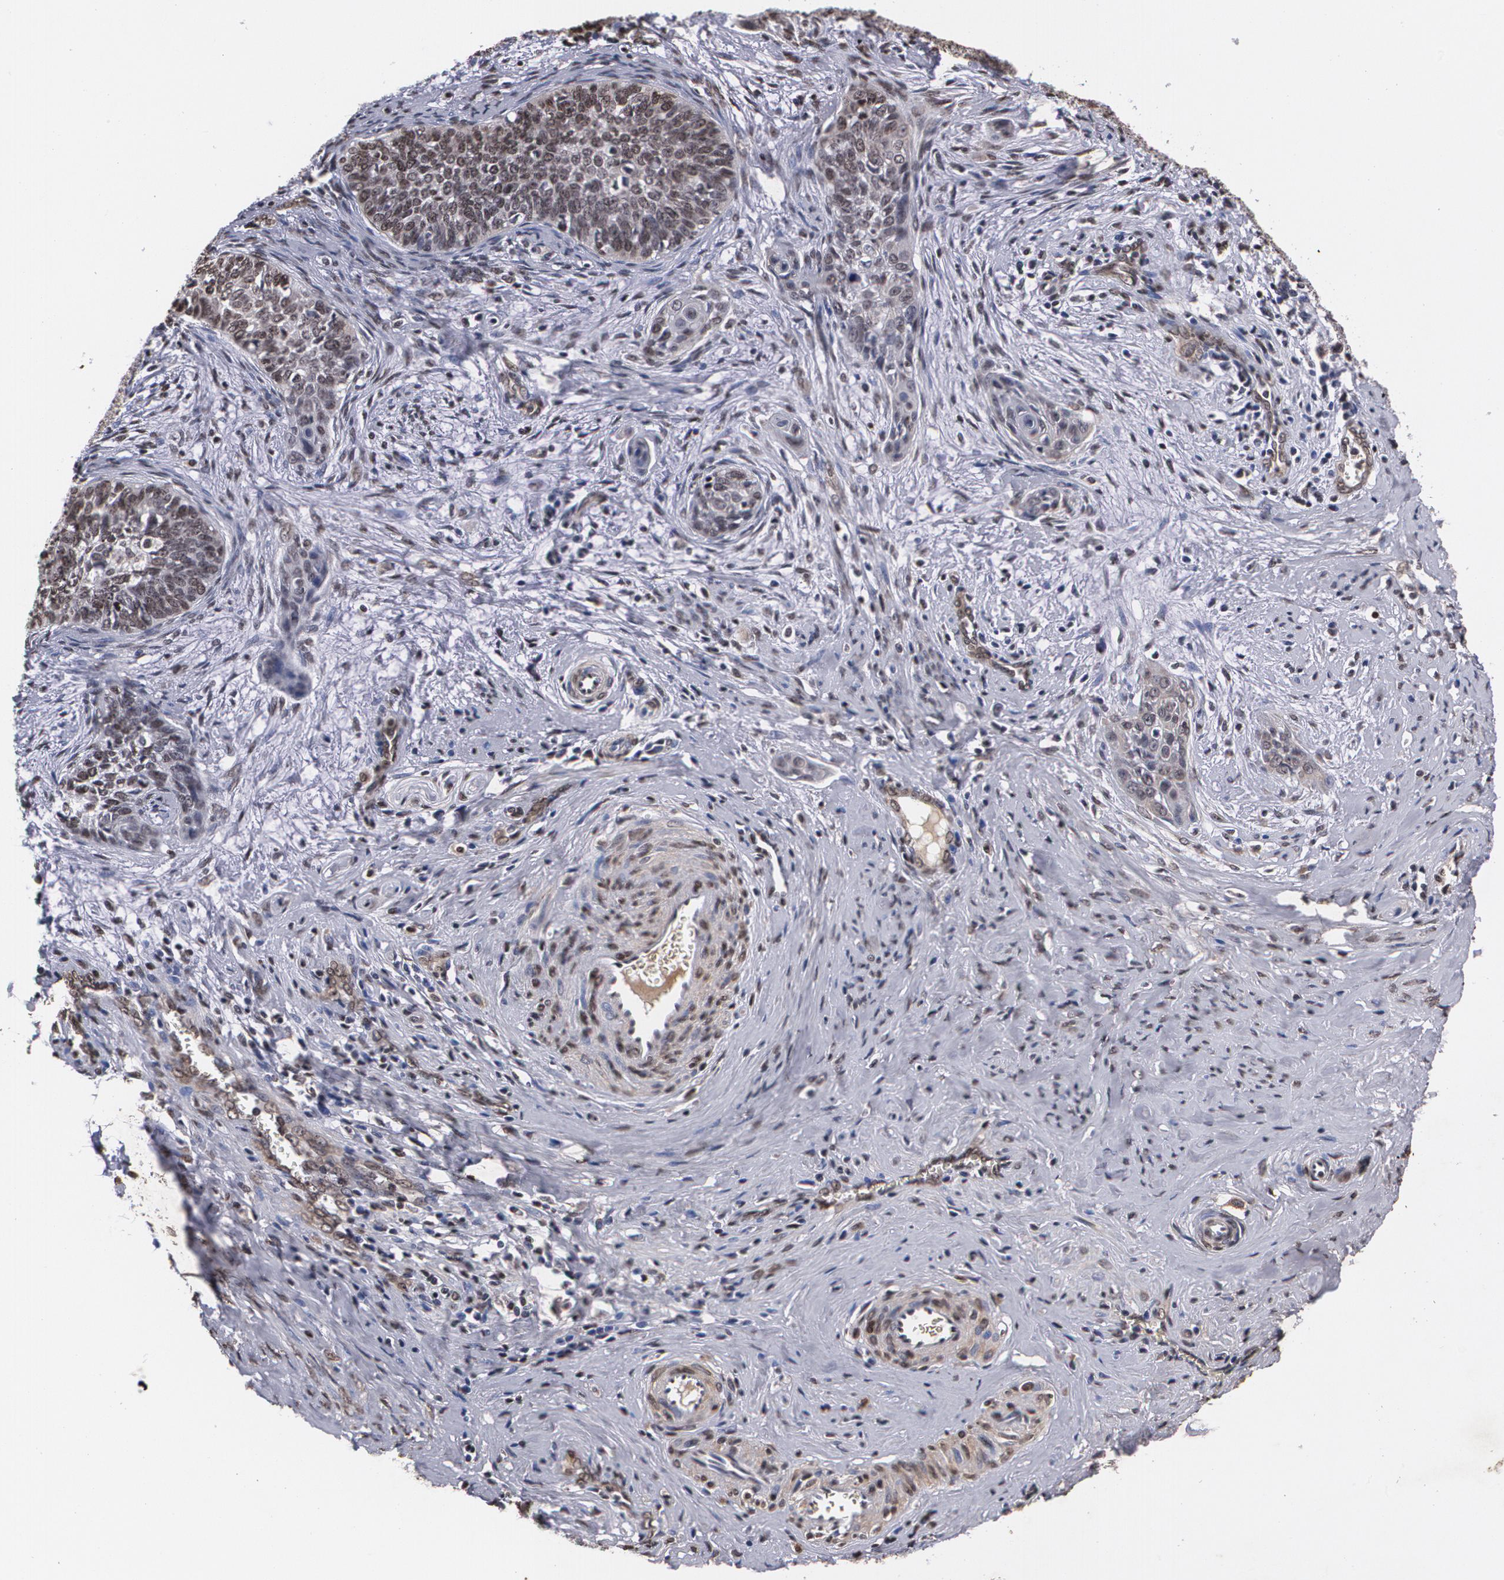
{"staining": {"intensity": "moderate", "quantity": "25%-75%", "location": "cytoplasmic/membranous,nuclear"}, "tissue": "cervical cancer", "cell_type": "Tumor cells", "image_type": "cancer", "snomed": [{"axis": "morphology", "description": "Squamous cell carcinoma, NOS"}, {"axis": "topography", "description": "Cervix"}], "caption": "This image shows immunohistochemistry (IHC) staining of human cervical cancer (squamous cell carcinoma), with medium moderate cytoplasmic/membranous and nuclear positivity in approximately 25%-75% of tumor cells.", "gene": "MVP", "patient": {"sex": "female", "age": 33}}